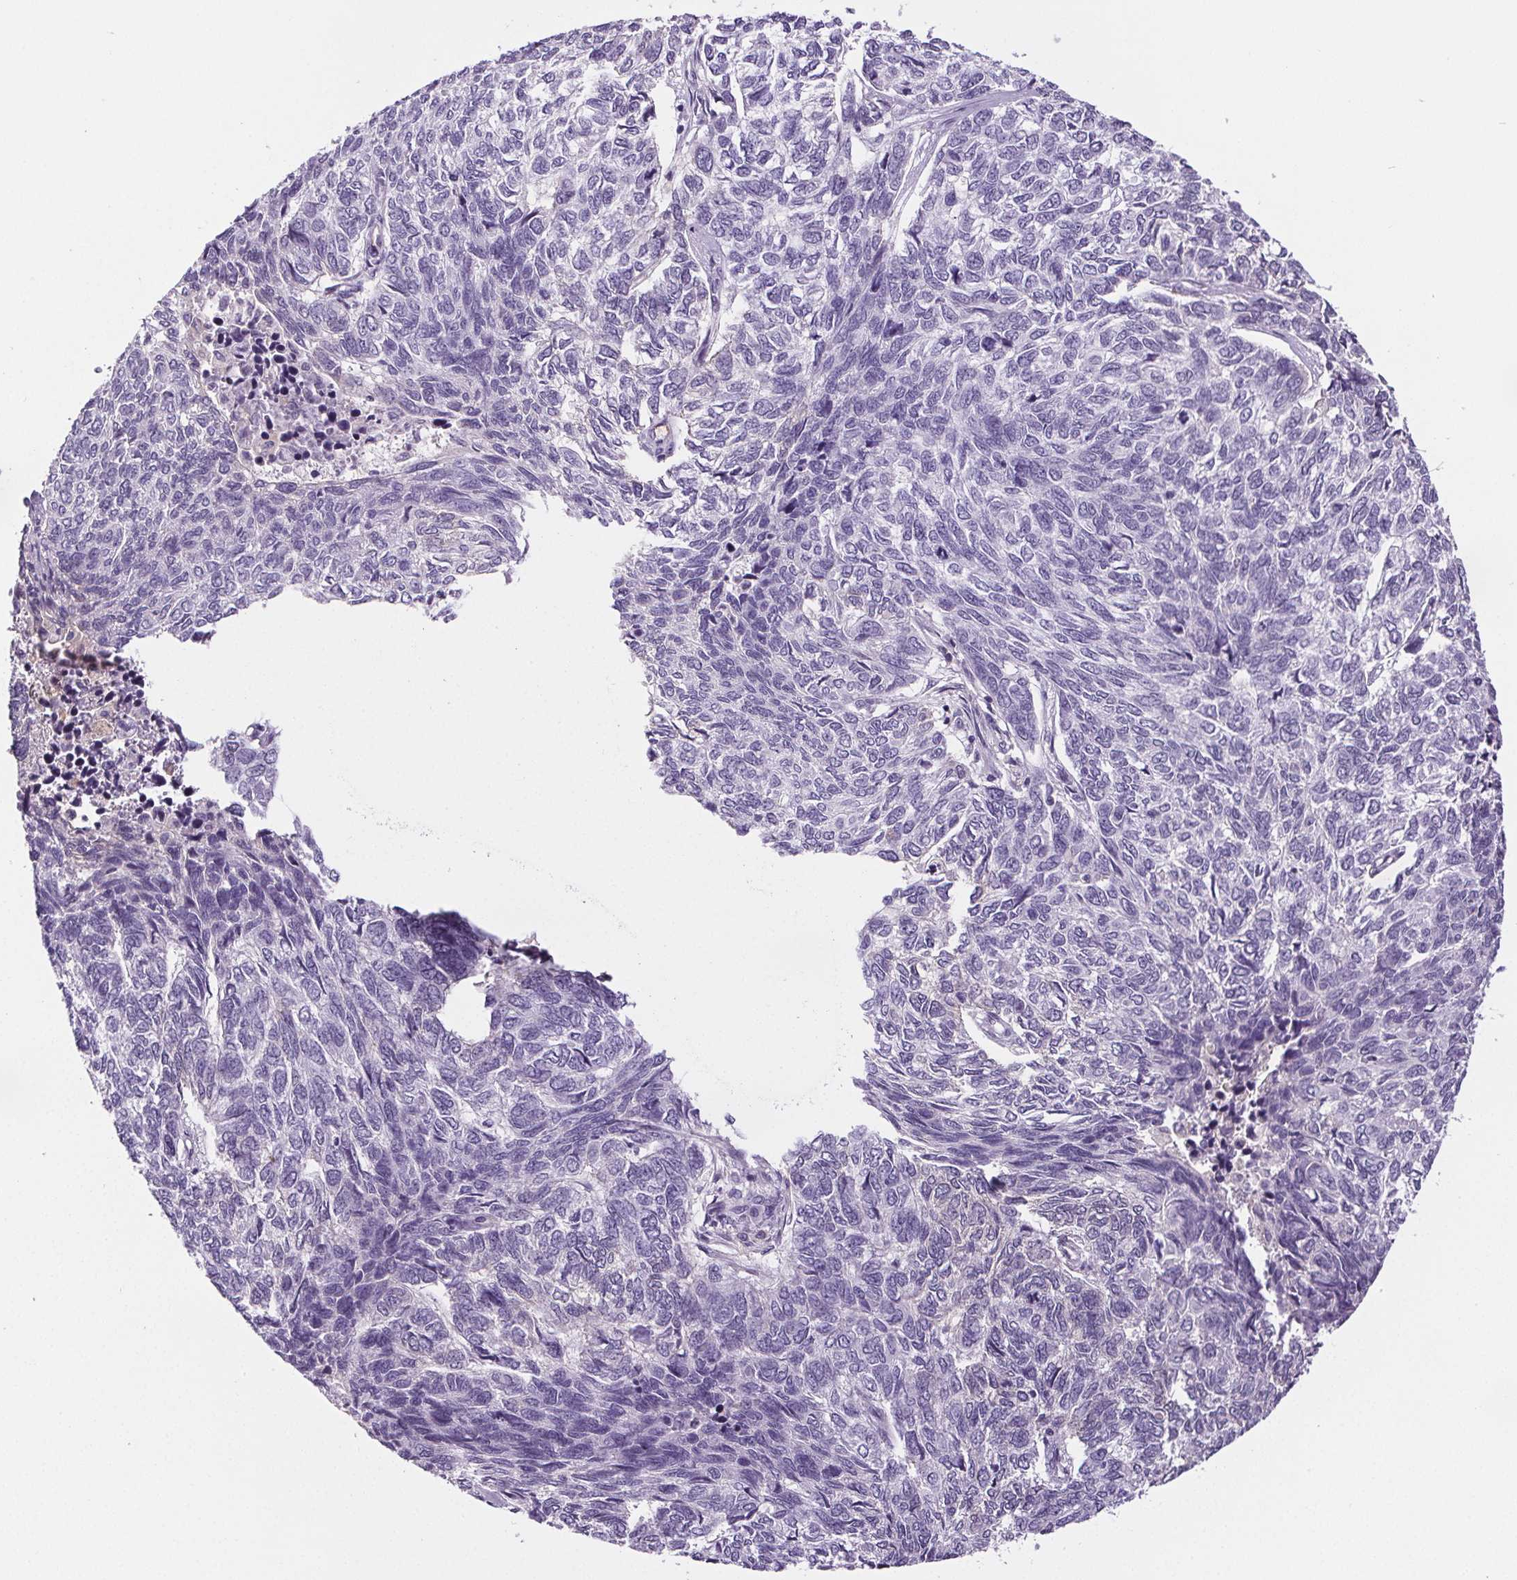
{"staining": {"intensity": "negative", "quantity": "none", "location": "none"}, "tissue": "skin cancer", "cell_type": "Tumor cells", "image_type": "cancer", "snomed": [{"axis": "morphology", "description": "Basal cell carcinoma"}, {"axis": "topography", "description": "Skin"}], "caption": "DAB (3,3'-diaminobenzidine) immunohistochemical staining of human skin cancer (basal cell carcinoma) reveals no significant staining in tumor cells.", "gene": "CD5L", "patient": {"sex": "female", "age": 65}}